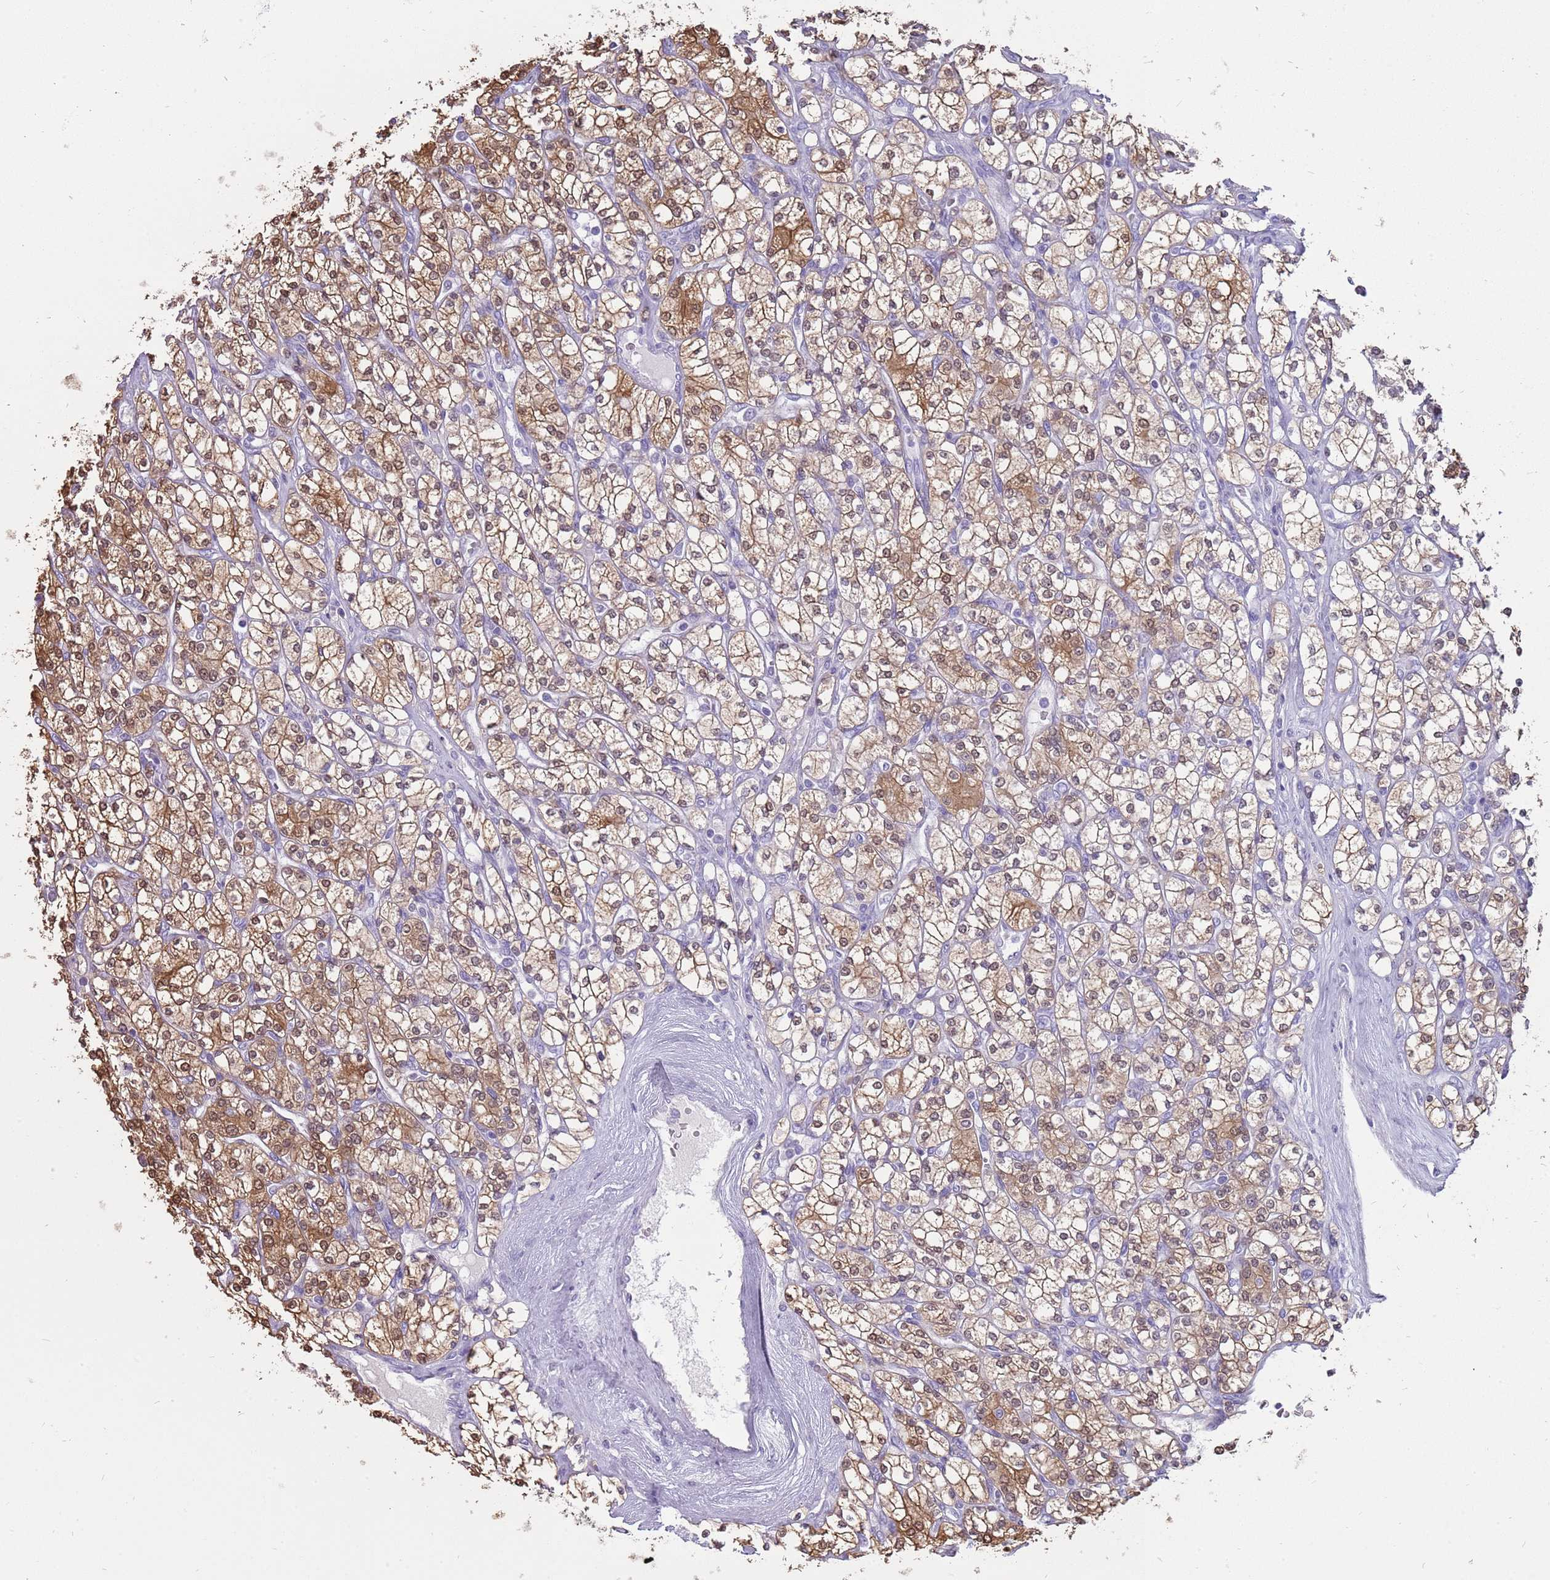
{"staining": {"intensity": "moderate", "quantity": ">75%", "location": "cytoplasmic/membranous,nuclear"}, "tissue": "renal cancer", "cell_type": "Tumor cells", "image_type": "cancer", "snomed": [{"axis": "morphology", "description": "Adenocarcinoma, NOS"}, {"axis": "topography", "description": "Kidney"}], "caption": "About >75% of tumor cells in human adenocarcinoma (renal) demonstrate moderate cytoplasmic/membranous and nuclear protein expression as visualized by brown immunohistochemical staining.", "gene": "NBPF3", "patient": {"sex": "male", "age": 77}}